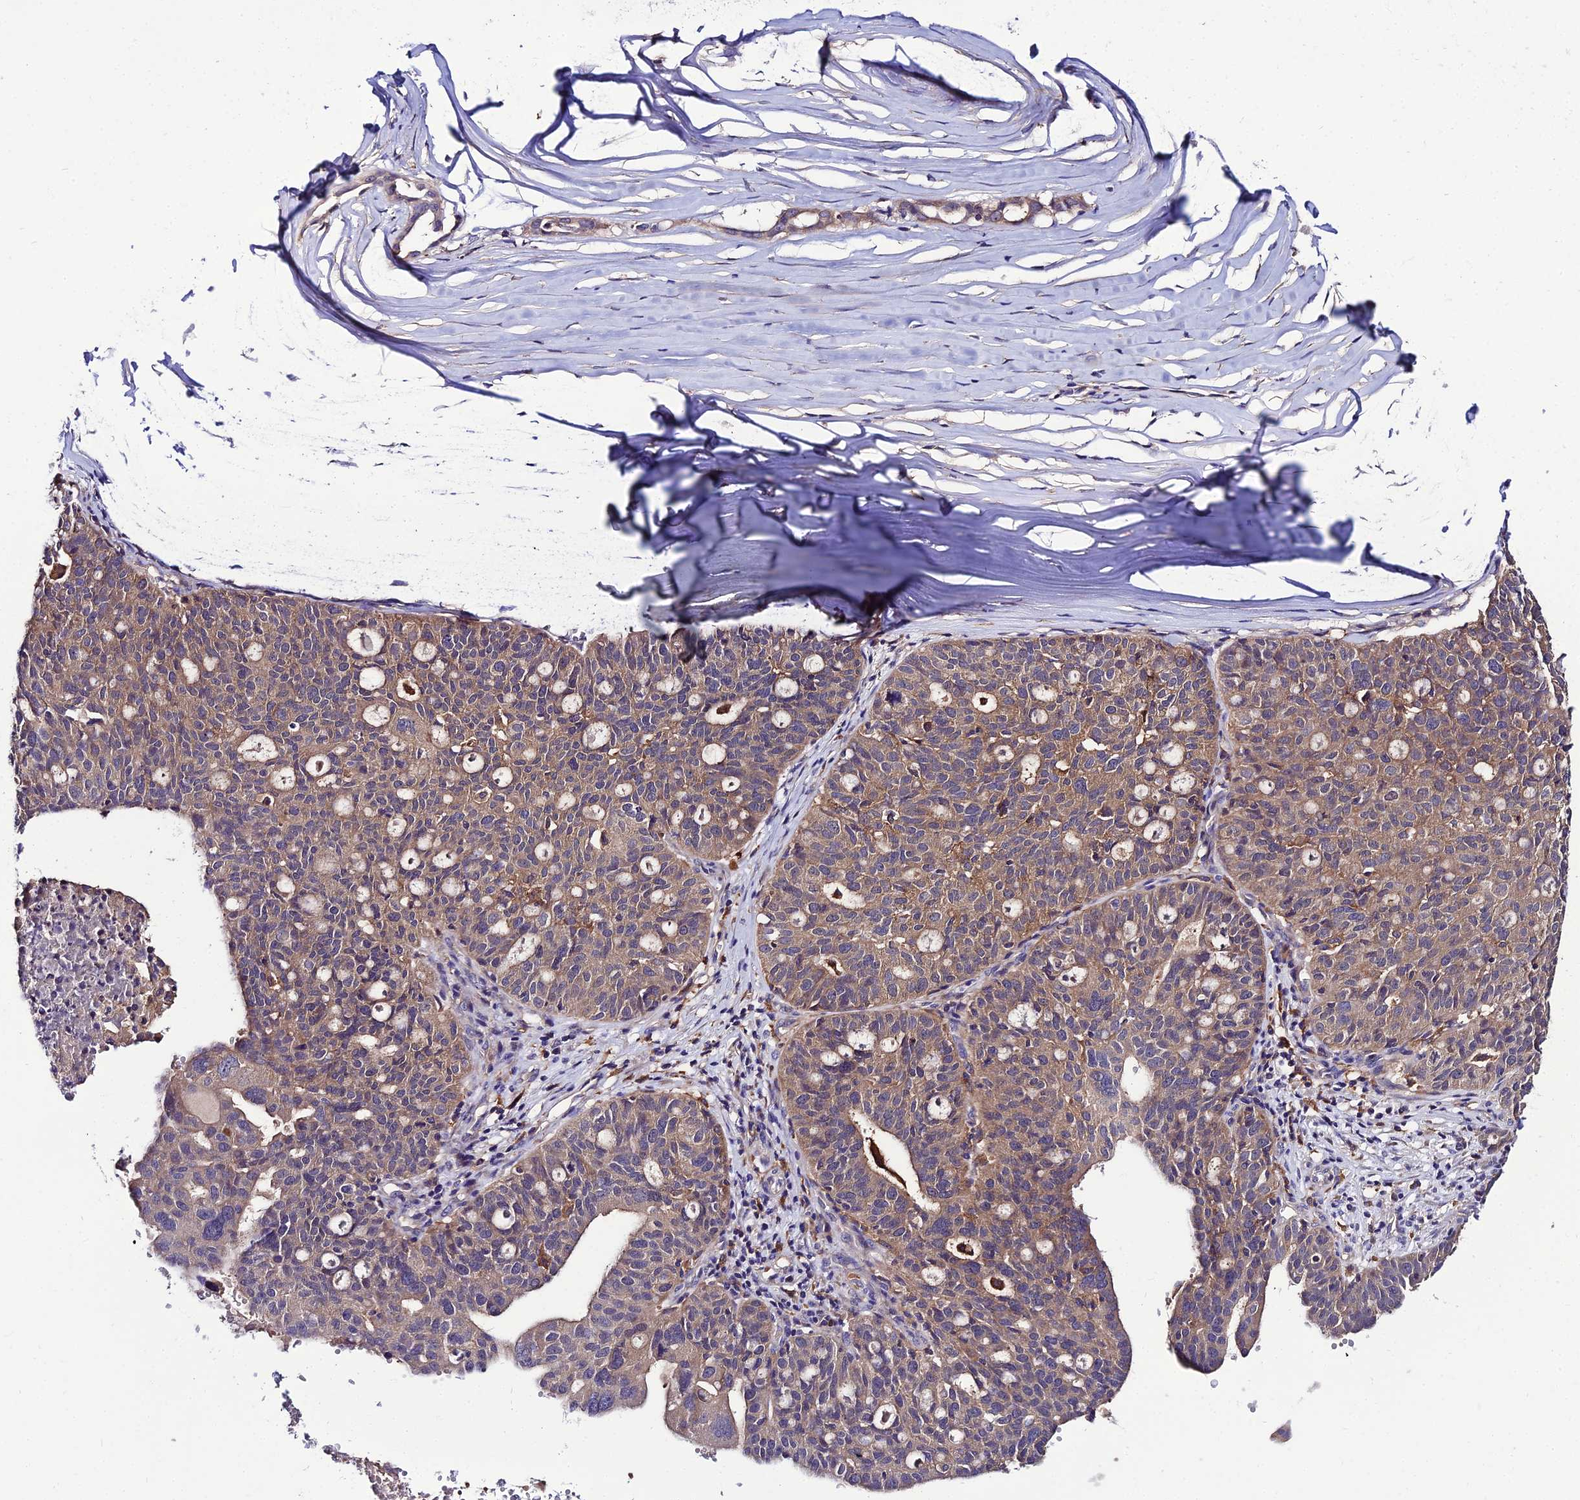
{"staining": {"intensity": "weak", "quantity": "25%-75%", "location": "cytoplasmic/membranous"}, "tissue": "ovarian cancer", "cell_type": "Tumor cells", "image_type": "cancer", "snomed": [{"axis": "morphology", "description": "Cystadenocarcinoma, serous, NOS"}, {"axis": "topography", "description": "Ovary"}], "caption": "Immunohistochemistry (IHC) image of neoplastic tissue: human ovarian cancer stained using immunohistochemistry (IHC) exhibits low levels of weak protein expression localized specifically in the cytoplasmic/membranous of tumor cells, appearing as a cytoplasmic/membranous brown color.", "gene": "C2orf69", "patient": {"sex": "female", "age": 59}}